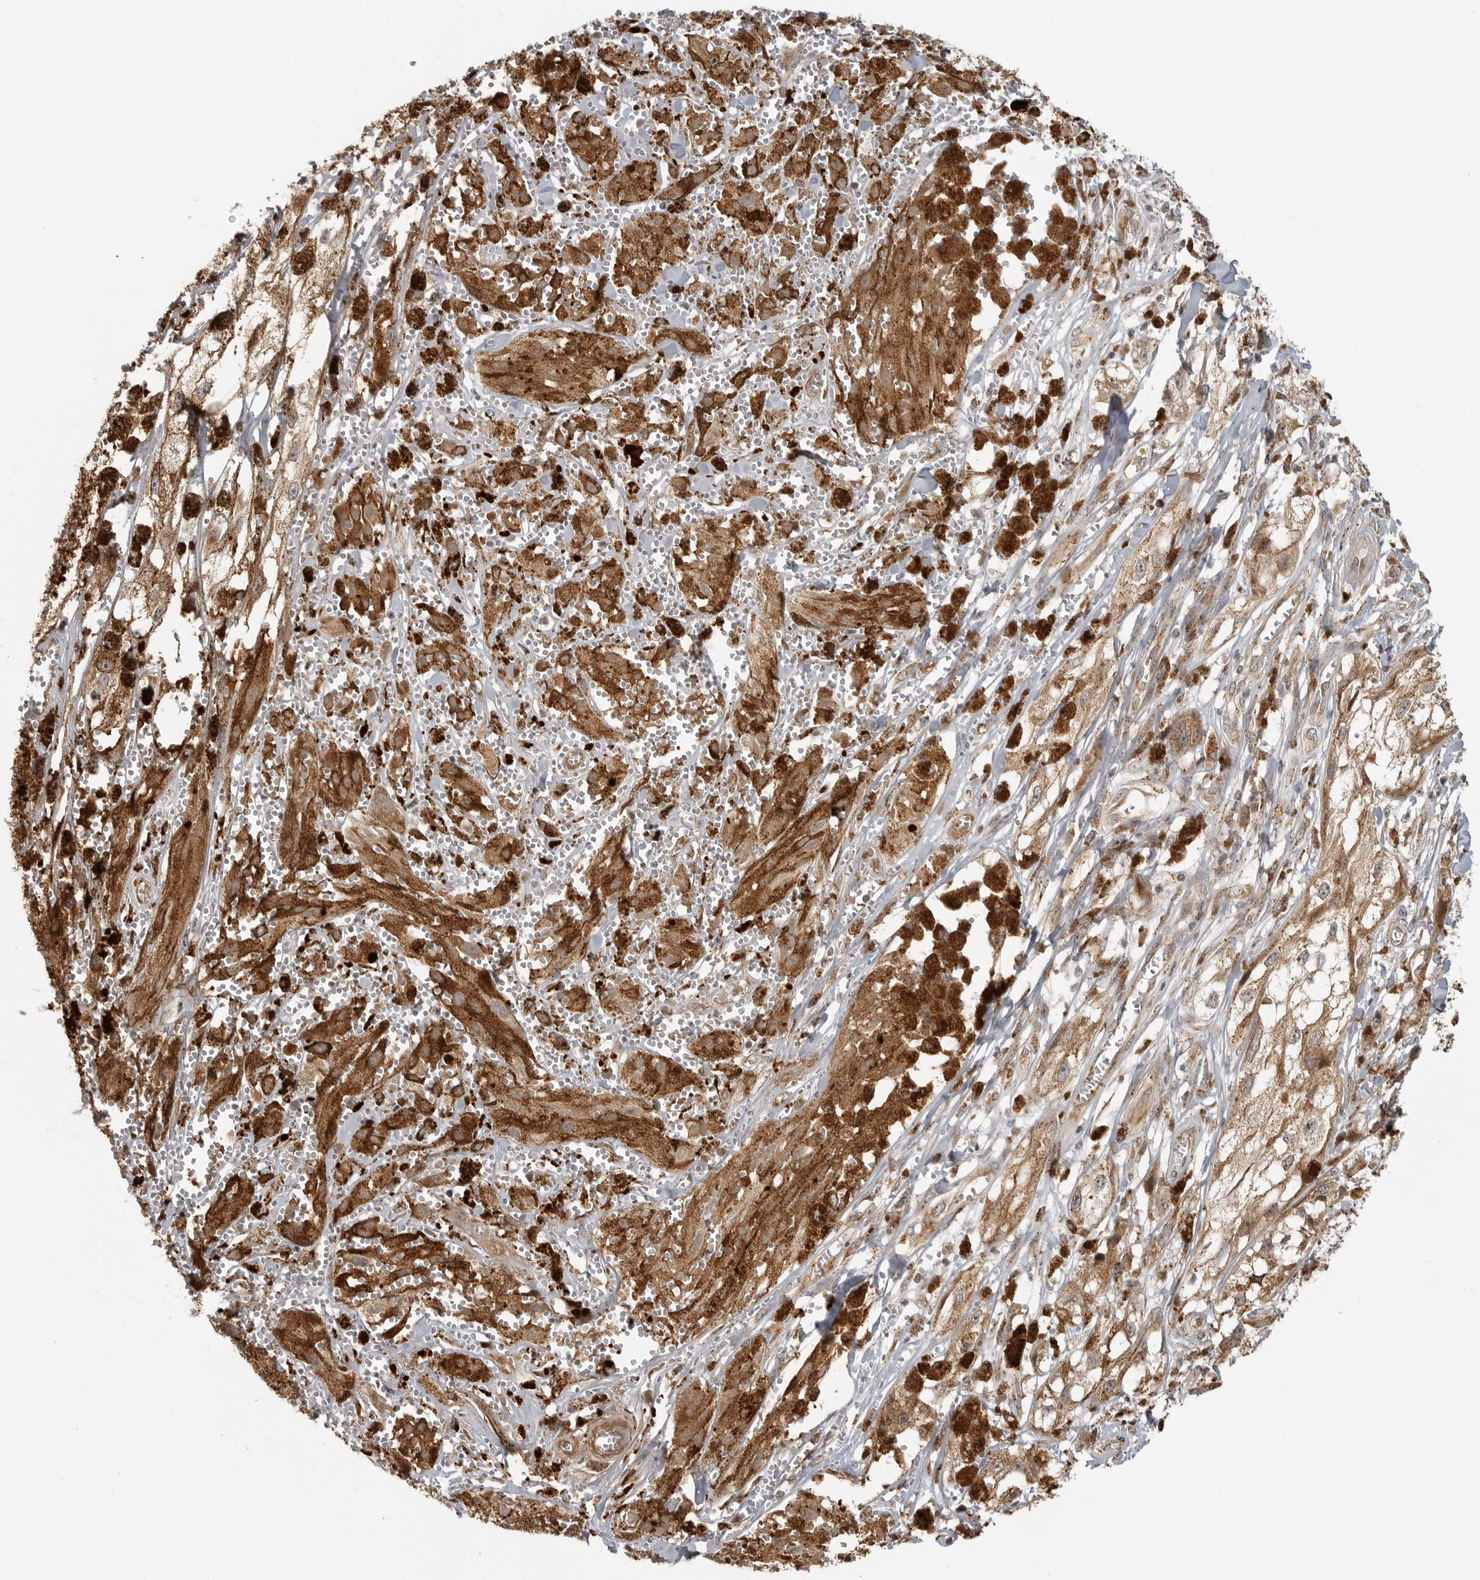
{"staining": {"intensity": "moderate", "quantity": ">75%", "location": "cytoplasmic/membranous"}, "tissue": "melanoma", "cell_type": "Tumor cells", "image_type": "cancer", "snomed": [{"axis": "morphology", "description": "Malignant melanoma, NOS"}, {"axis": "topography", "description": "Skin"}], "caption": "This is a histology image of IHC staining of melanoma, which shows moderate expression in the cytoplasmic/membranous of tumor cells.", "gene": "COPA", "patient": {"sex": "male", "age": 88}}